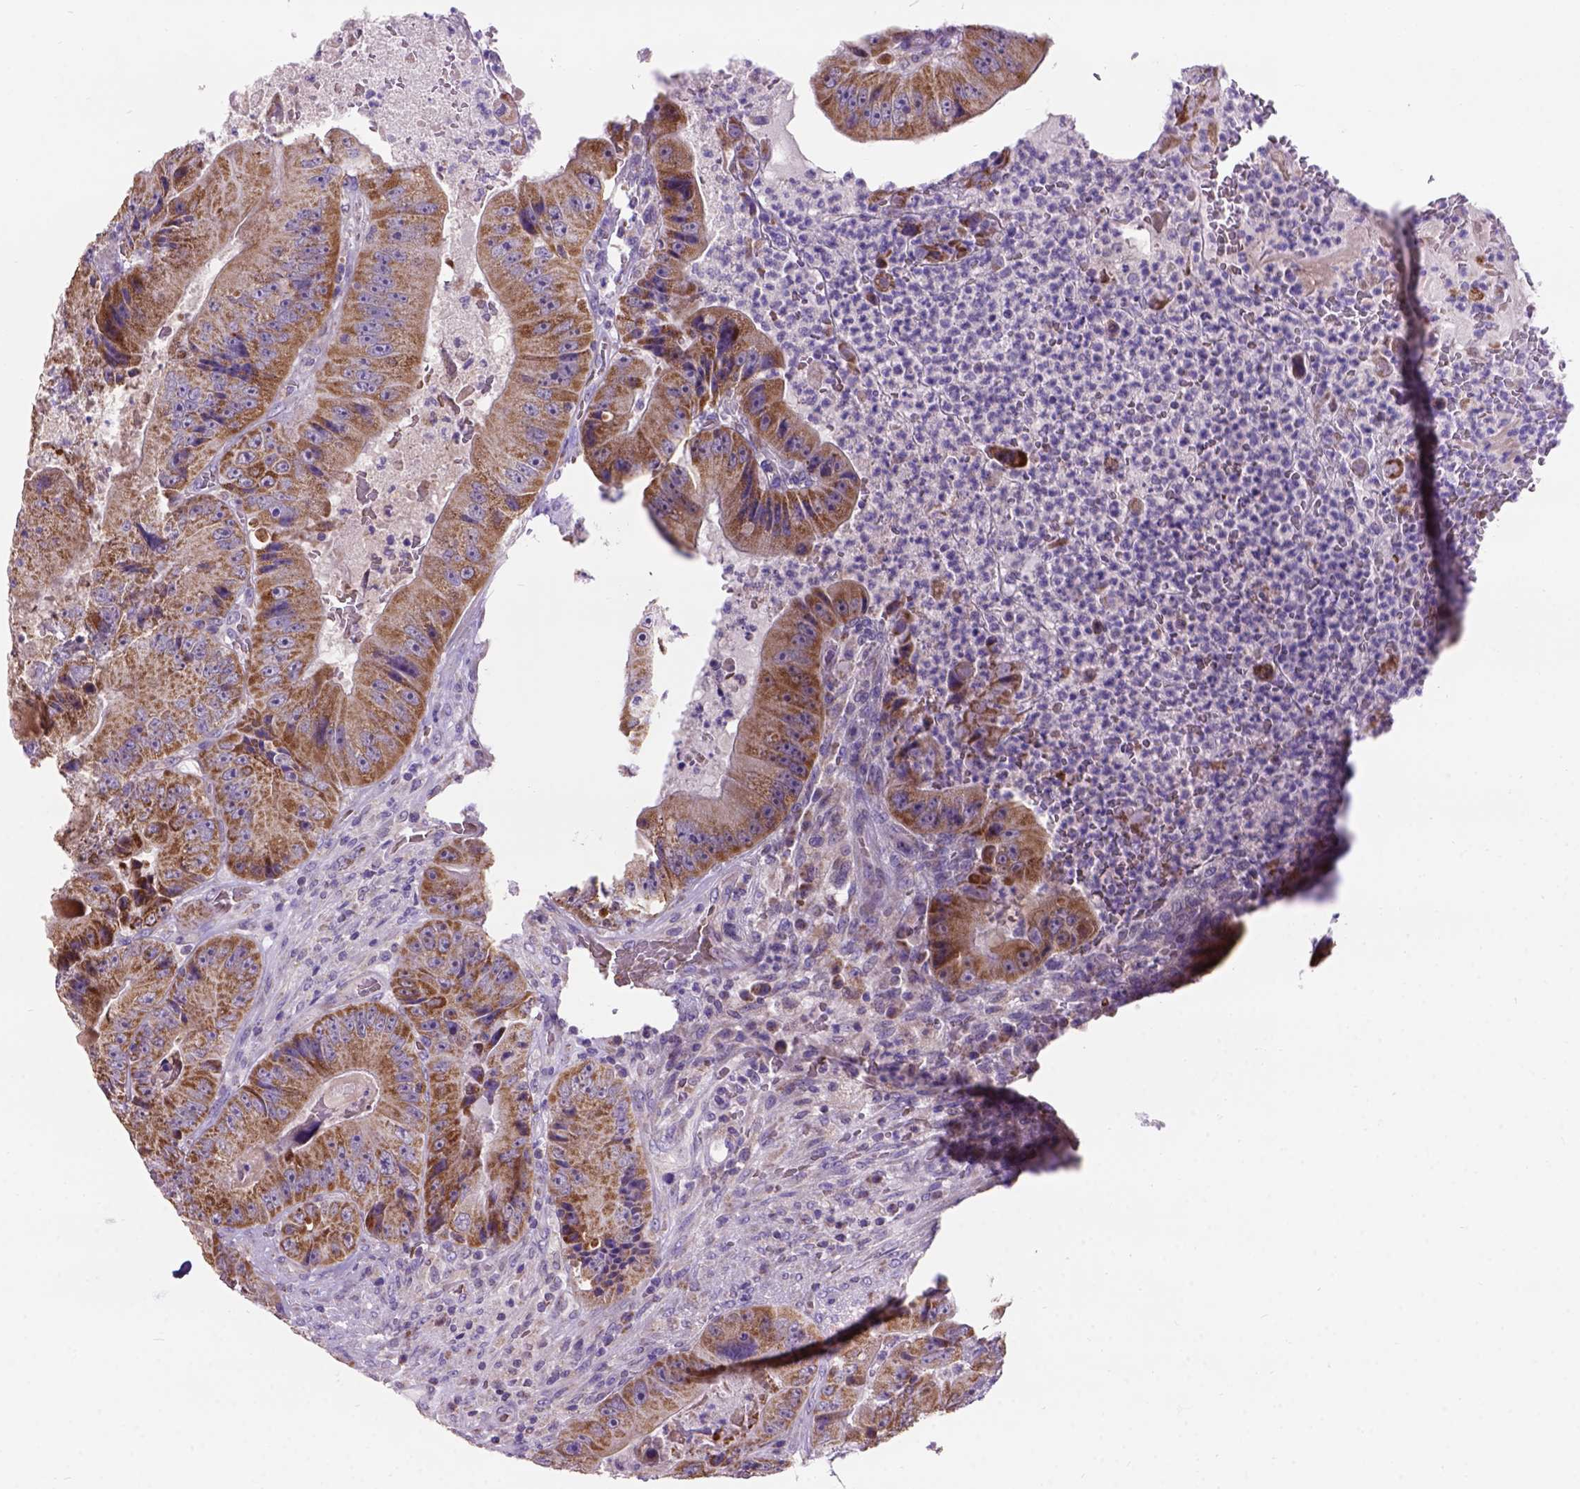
{"staining": {"intensity": "moderate", "quantity": ">75%", "location": "cytoplasmic/membranous"}, "tissue": "colorectal cancer", "cell_type": "Tumor cells", "image_type": "cancer", "snomed": [{"axis": "morphology", "description": "Adenocarcinoma, NOS"}, {"axis": "topography", "description": "Colon"}], "caption": "Moderate cytoplasmic/membranous positivity is identified in approximately >75% of tumor cells in colorectal adenocarcinoma.", "gene": "L2HGDH", "patient": {"sex": "female", "age": 86}}